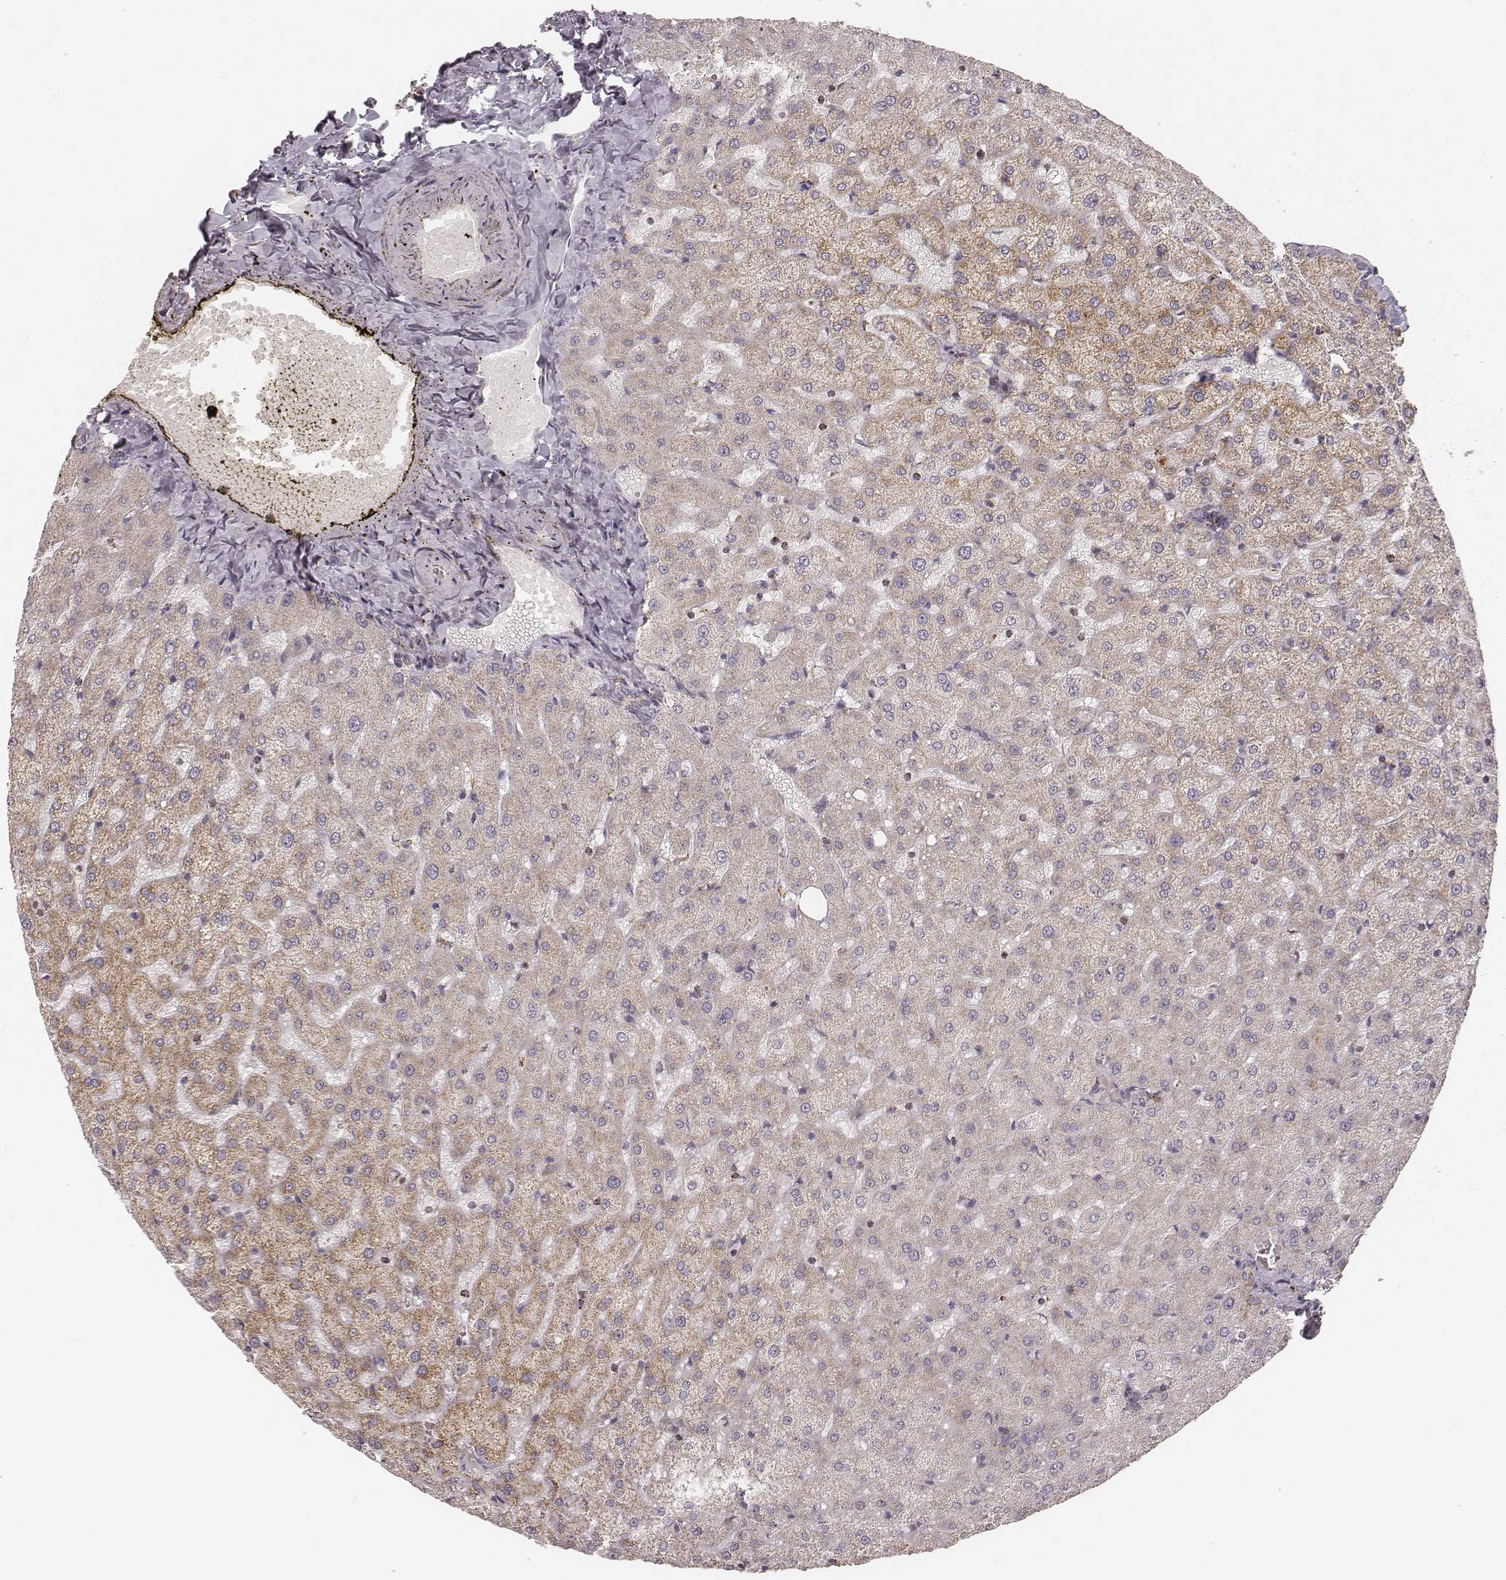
{"staining": {"intensity": "negative", "quantity": "none", "location": "none"}, "tissue": "liver", "cell_type": "Cholangiocytes", "image_type": "normal", "snomed": [{"axis": "morphology", "description": "Normal tissue, NOS"}, {"axis": "topography", "description": "Liver"}], "caption": "This is an IHC histopathology image of normal human liver. There is no staining in cholangiocytes.", "gene": "CS", "patient": {"sex": "female", "age": 50}}